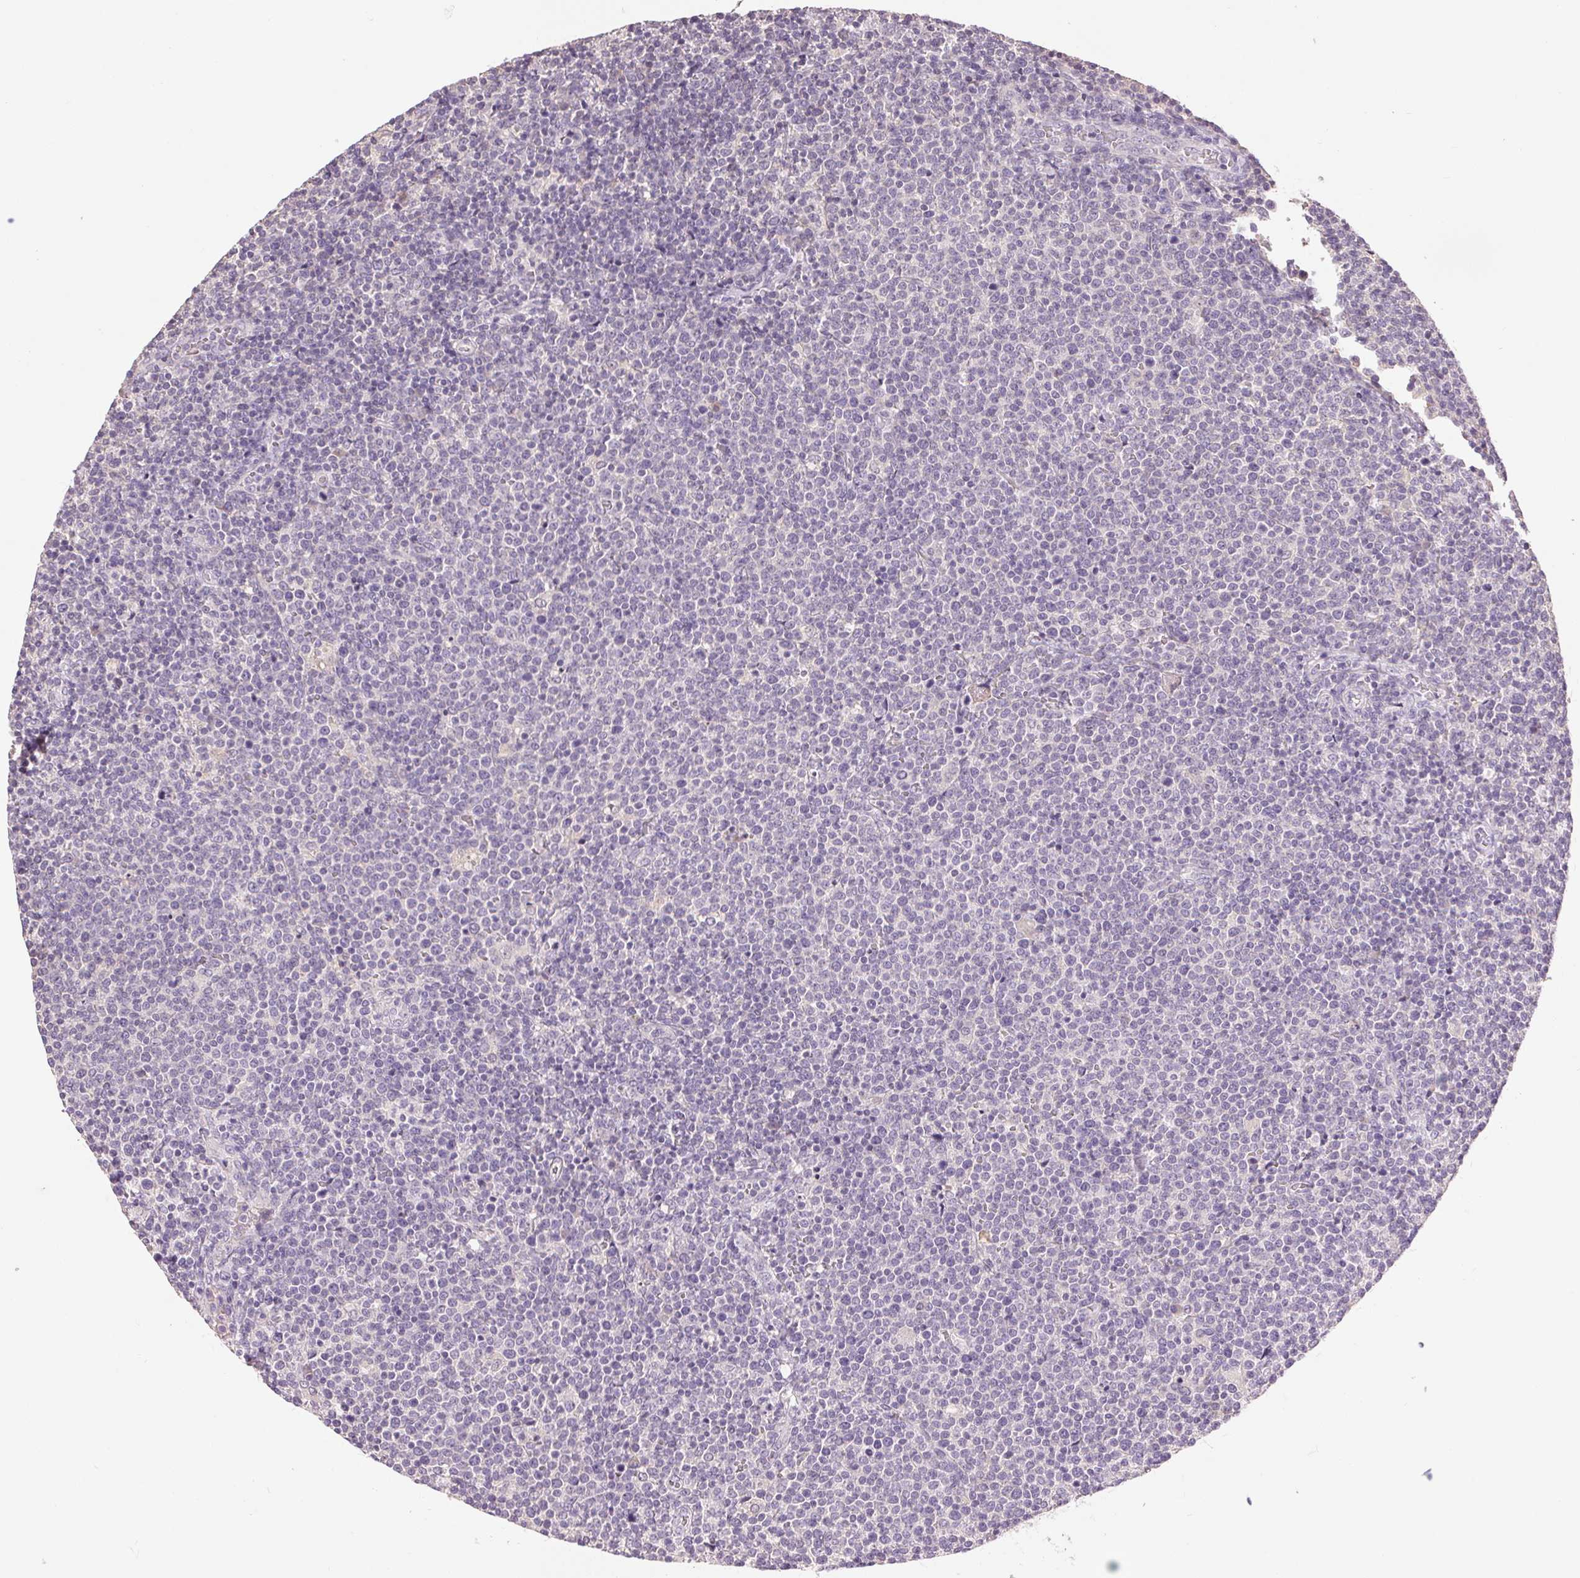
{"staining": {"intensity": "negative", "quantity": "none", "location": "none"}, "tissue": "lymphoma", "cell_type": "Tumor cells", "image_type": "cancer", "snomed": [{"axis": "morphology", "description": "Malignant lymphoma, non-Hodgkin's type, High grade"}, {"axis": "topography", "description": "Lymph node"}], "caption": "Tumor cells are negative for brown protein staining in lymphoma.", "gene": "FXYD4", "patient": {"sex": "male", "age": 61}}